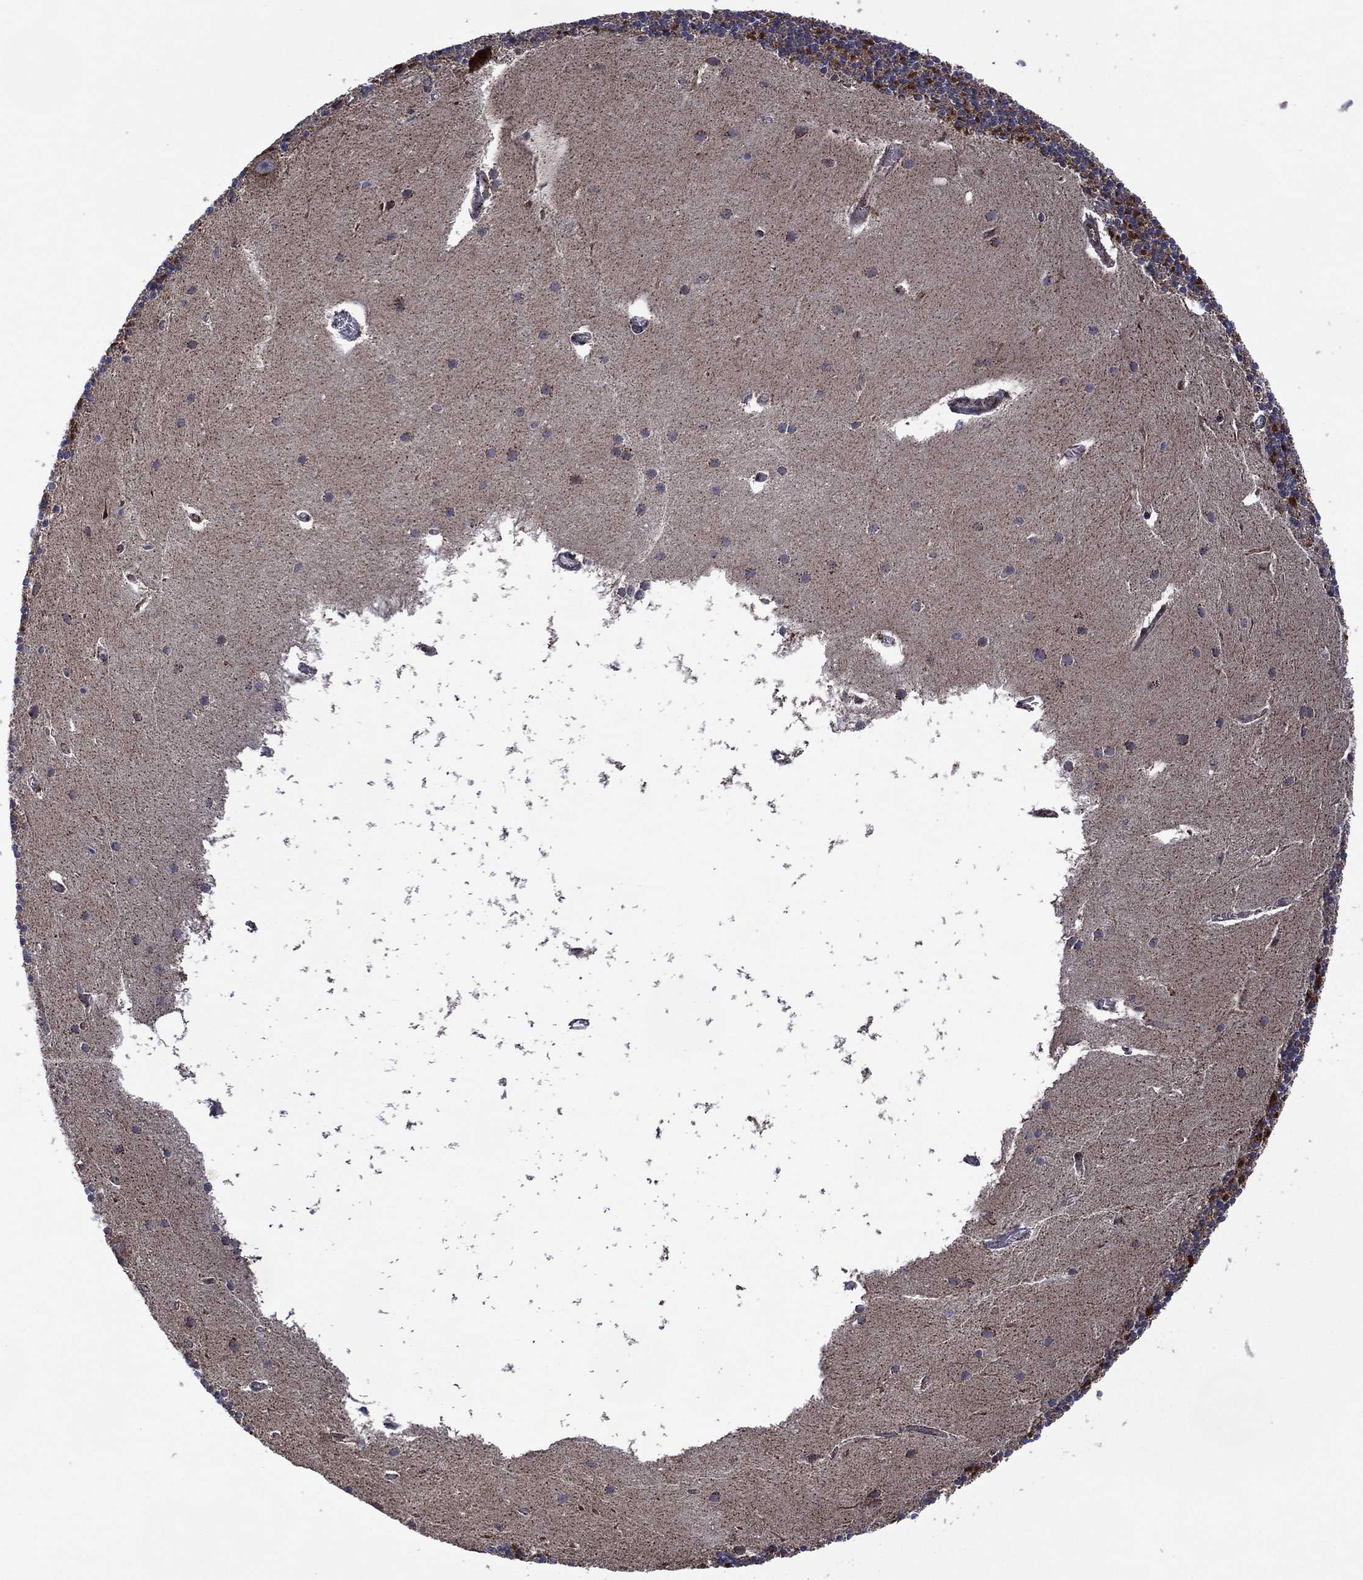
{"staining": {"intensity": "negative", "quantity": "none", "location": "none"}, "tissue": "cerebellum", "cell_type": "Cells in granular layer", "image_type": "normal", "snomed": [{"axis": "morphology", "description": "Normal tissue, NOS"}, {"axis": "topography", "description": "Cerebellum"}], "caption": "Cells in granular layer show no significant expression in benign cerebellum.", "gene": "HTD2", "patient": {"sex": "male", "age": 70}}